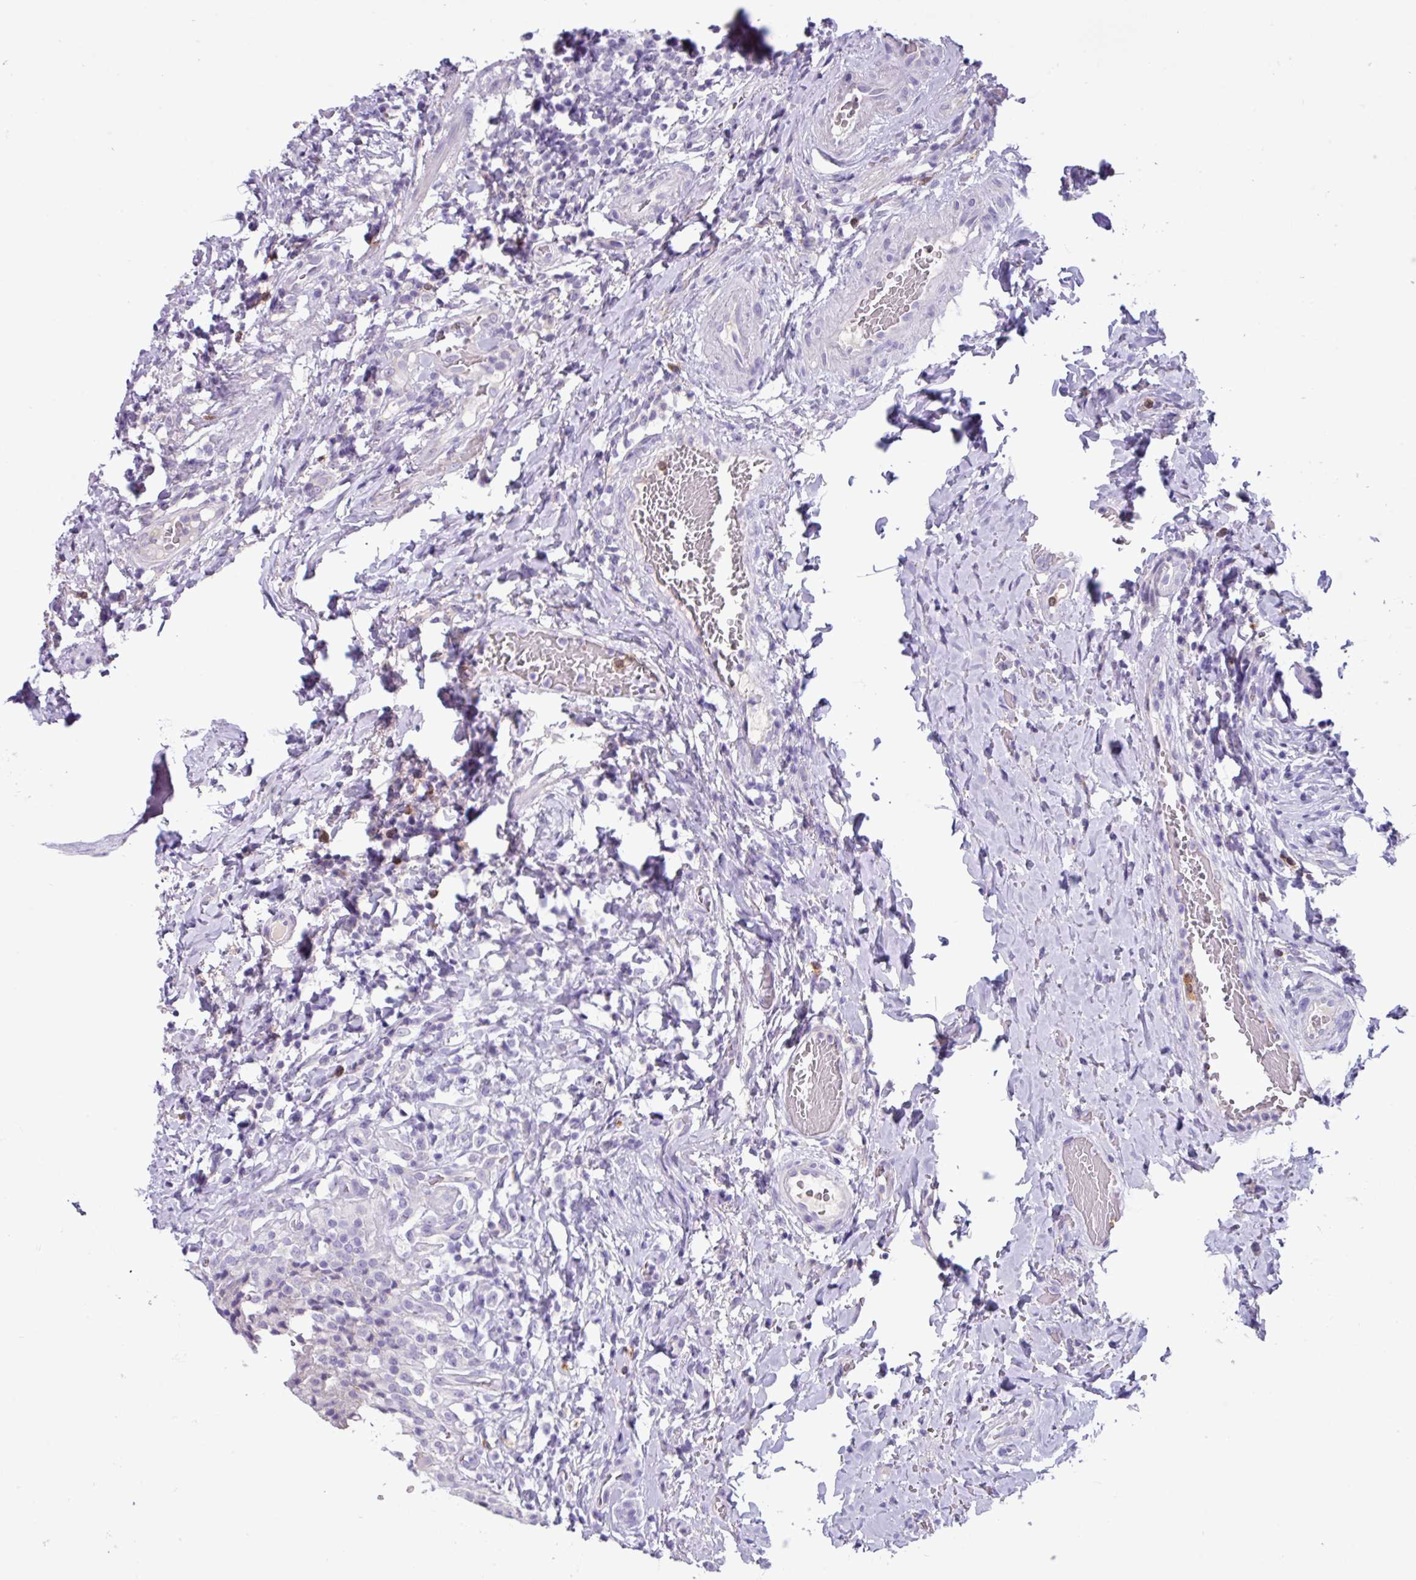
{"staining": {"intensity": "negative", "quantity": "none", "location": "none"}, "tissue": "urinary bladder", "cell_type": "Urothelial cells", "image_type": "normal", "snomed": [{"axis": "morphology", "description": "Normal tissue, NOS"}, {"axis": "morphology", "description": "Inflammation, NOS"}, {"axis": "topography", "description": "Urinary bladder"}], "caption": "Urothelial cells show no significant protein staining in benign urinary bladder.", "gene": "ZNF524", "patient": {"sex": "male", "age": 64}}